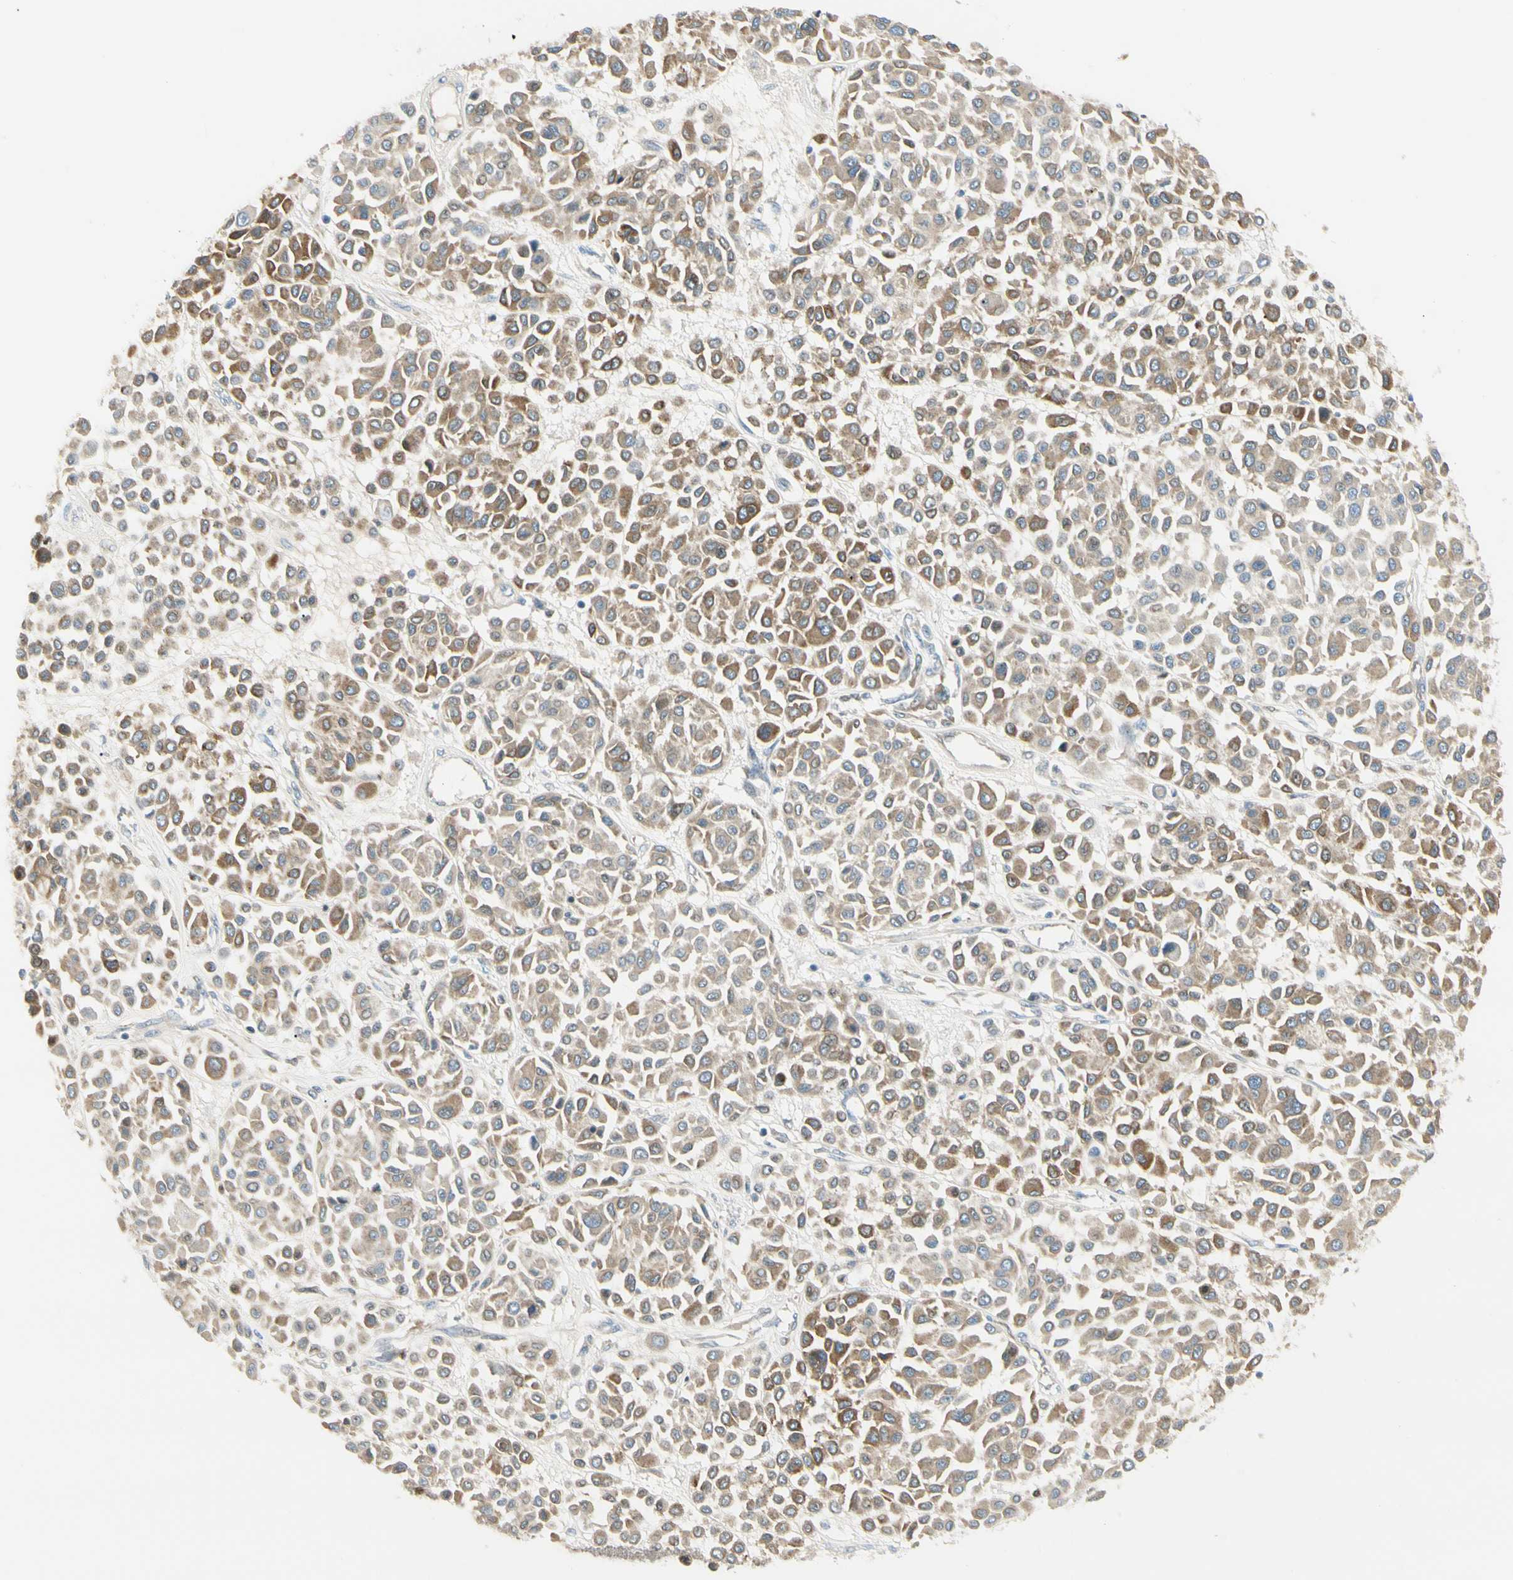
{"staining": {"intensity": "moderate", "quantity": ">75%", "location": "cytoplasmic/membranous"}, "tissue": "melanoma", "cell_type": "Tumor cells", "image_type": "cancer", "snomed": [{"axis": "morphology", "description": "Malignant melanoma, Metastatic site"}, {"axis": "topography", "description": "Soft tissue"}], "caption": "Immunohistochemical staining of melanoma demonstrates medium levels of moderate cytoplasmic/membranous protein positivity in about >75% of tumor cells.", "gene": "LPCAT2", "patient": {"sex": "male", "age": 41}}